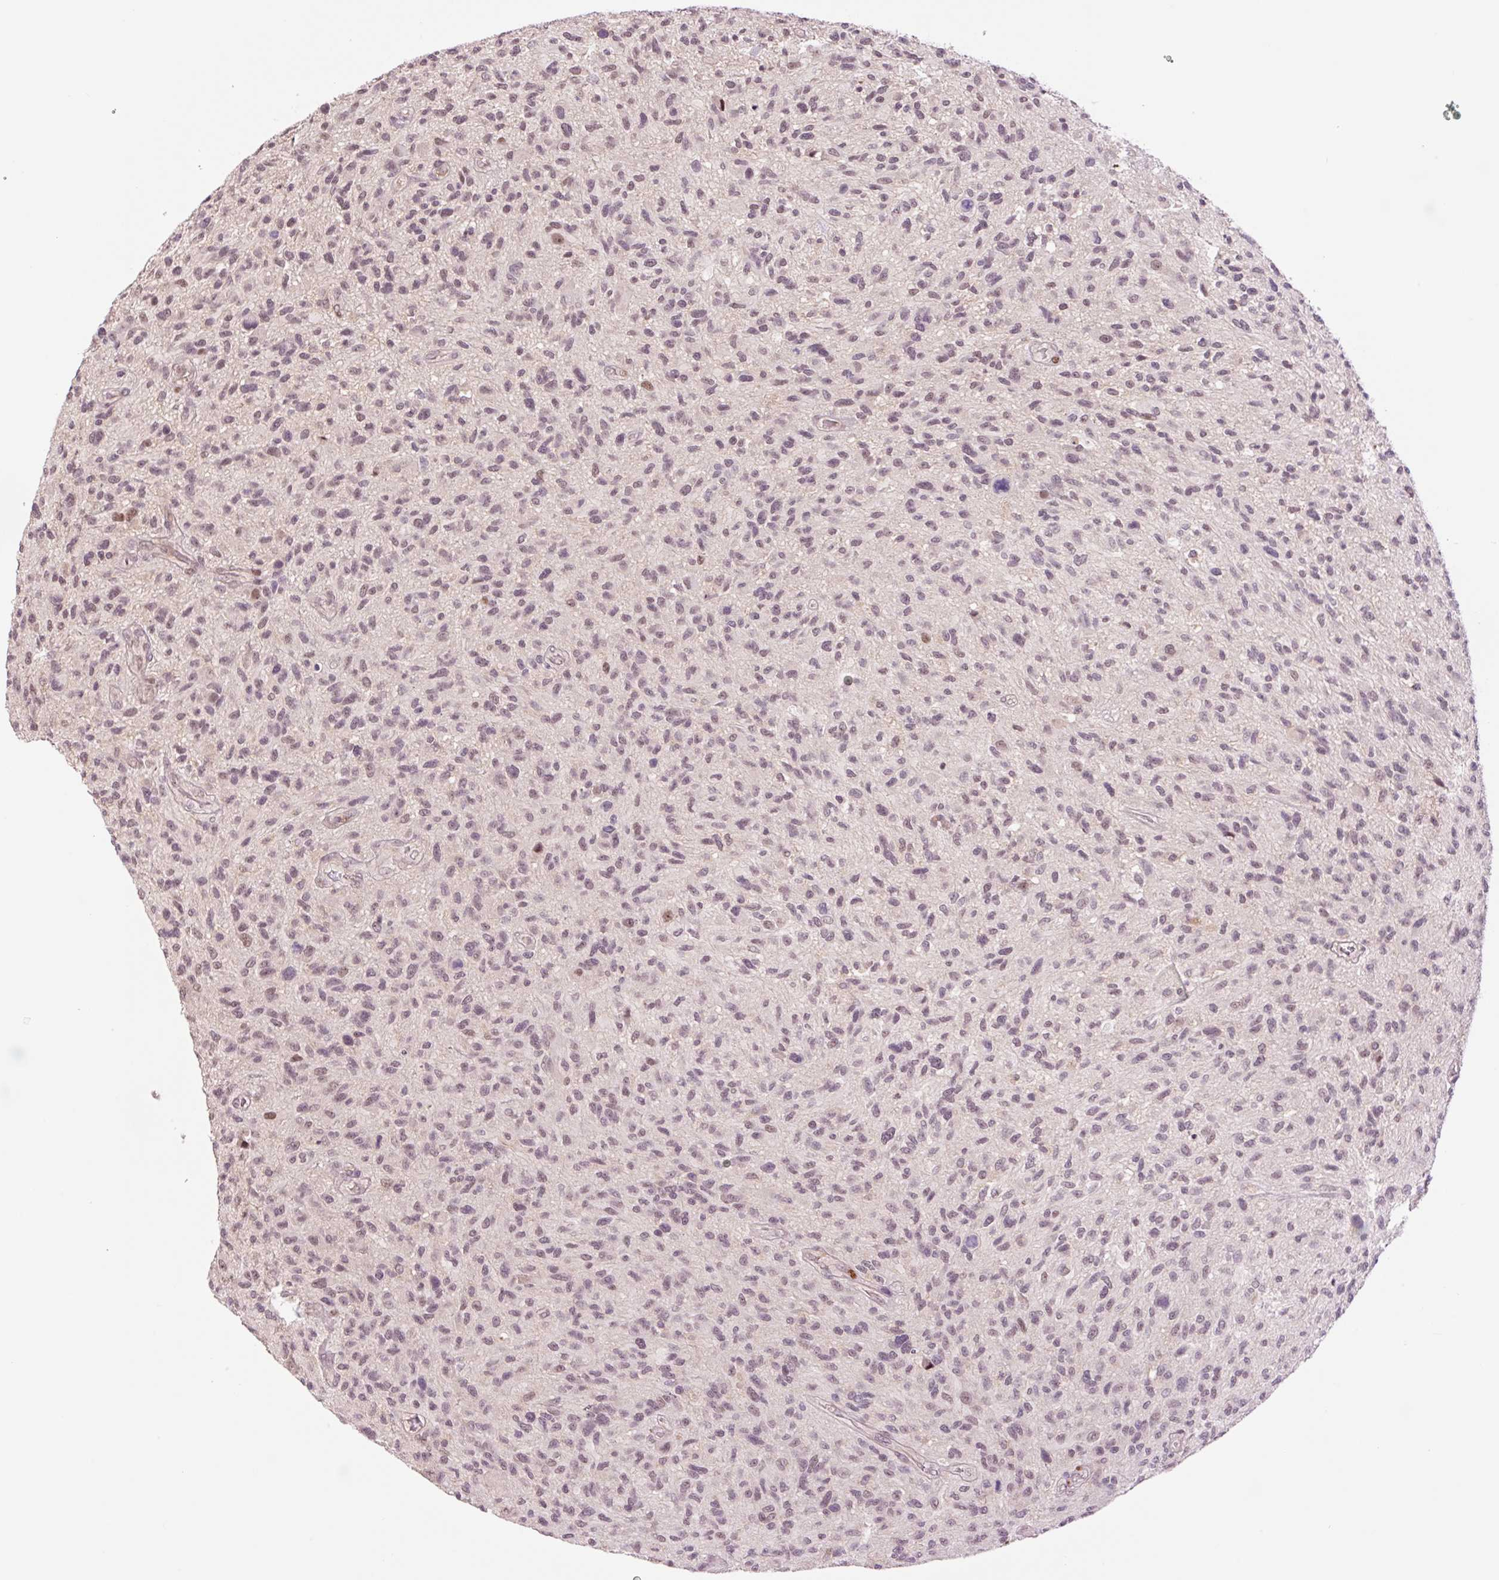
{"staining": {"intensity": "negative", "quantity": "none", "location": "none"}, "tissue": "glioma", "cell_type": "Tumor cells", "image_type": "cancer", "snomed": [{"axis": "morphology", "description": "Glioma, malignant, High grade"}, {"axis": "topography", "description": "Brain"}], "caption": "DAB immunohistochemical staining of human malignant high-grade glioma reveals no significant expression in tumor cells.", "gene": "DPPA4", "patient": {"sex": "male", "age": 47}}